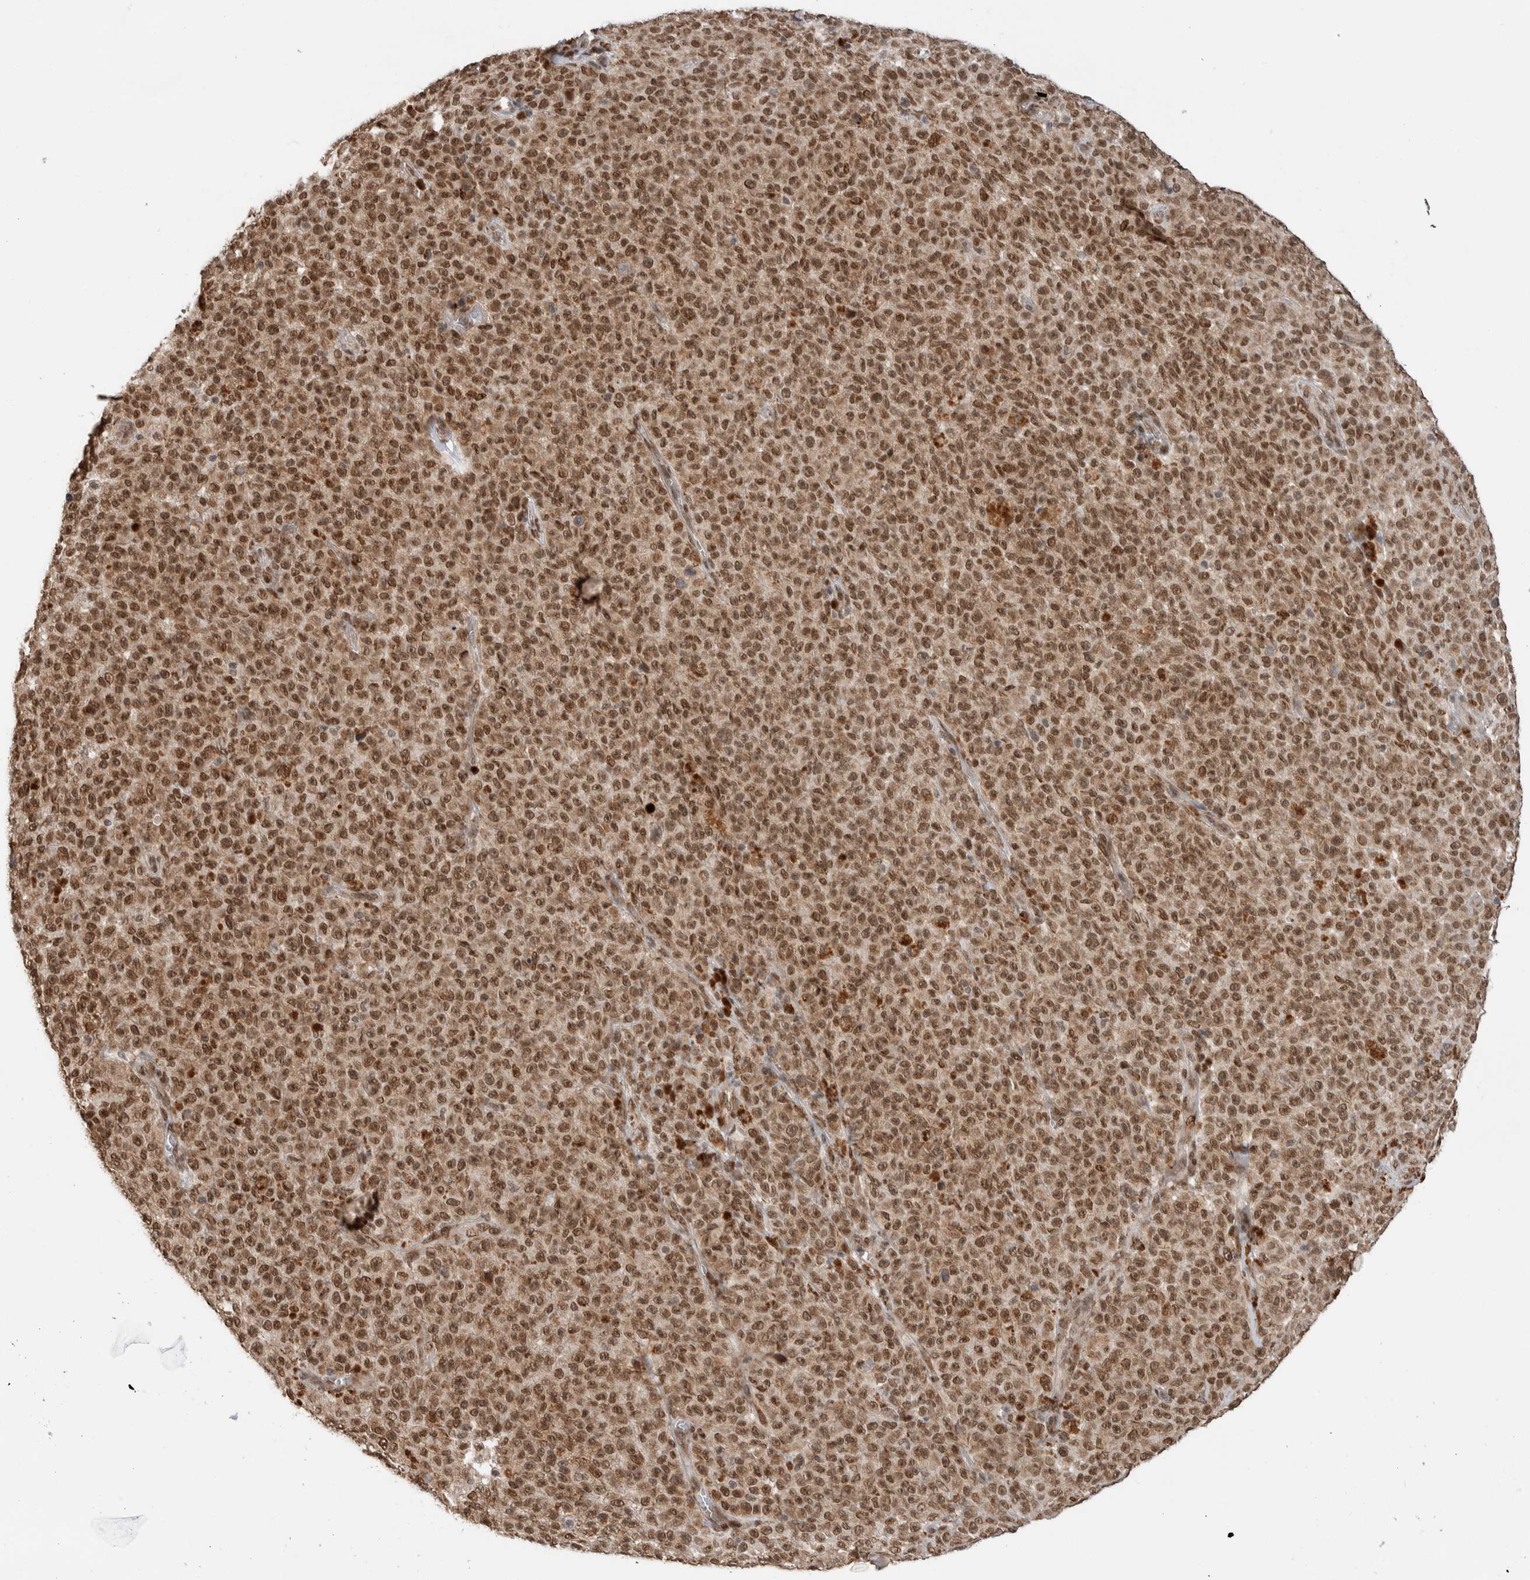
{"staining": {"intensity": "strong", "quantity": ">75%", "location": "cytoplasmic/membranous,nuclear"}, "tissue": "melanoma", "cell_type": "Tumor cells", "image_type": "cancer", "snomed": [{"axis": "morphology", "description": "Malignant melanoma, NOS"}, {"axis": "topography", "description": "Skin"}], "caption": "The histopathology image displays staining of malignant melanoma, revealing strong cytoplasmic/membranous and nuclear protein staining (brown color) within tumor cells.", "gene": "TNRC18", "patient": {"sex": "female", "age": 82}}